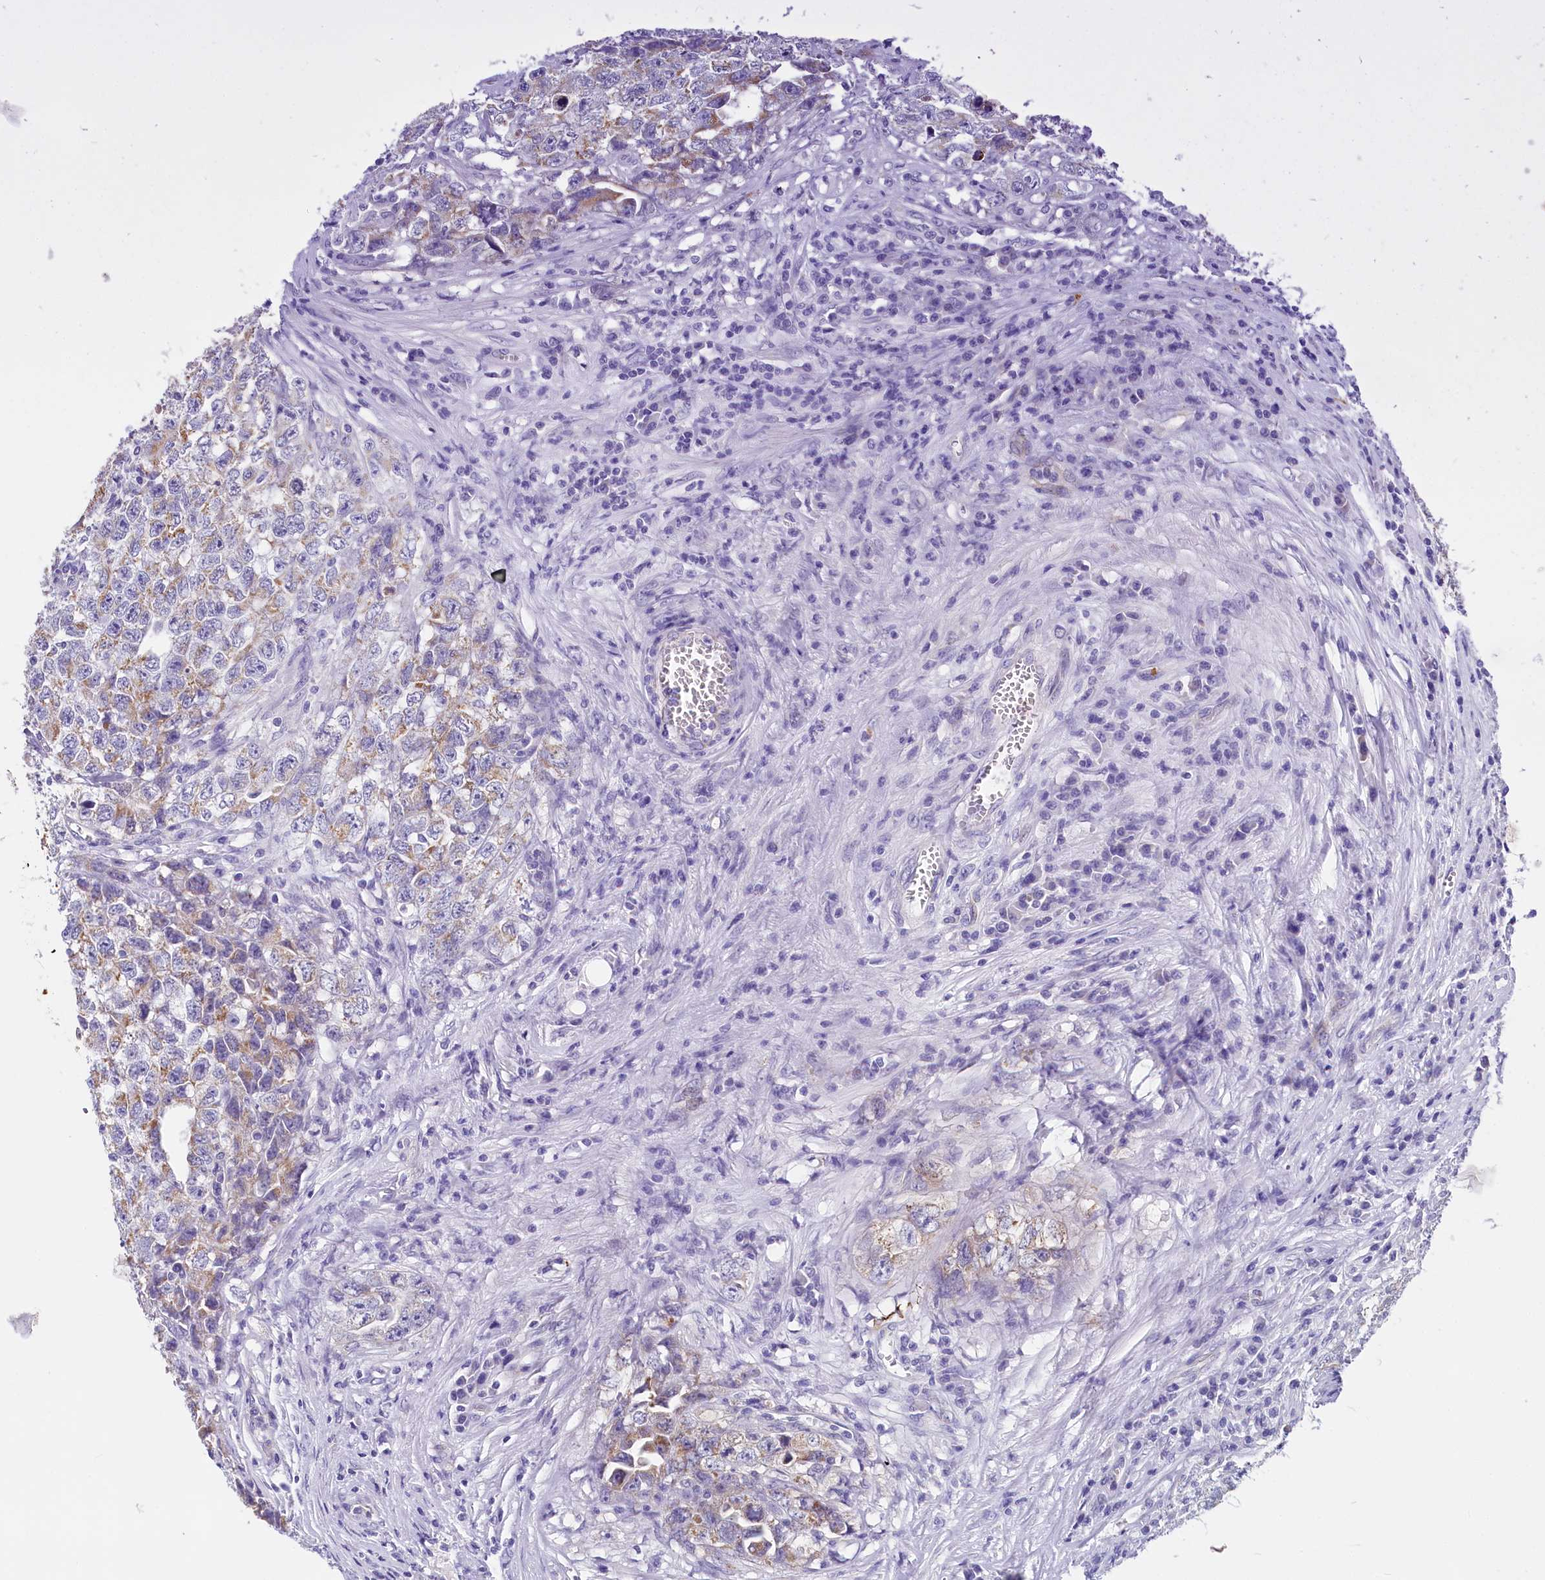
{"staining": {"intensity": "weak", "quantity": "25%-75%", "location": "cytoplasmic/membranous"}, "tissue": "testis cancer", "cell_type": "Tumor cells", "image_type": "cancer", "snomed": [{"axis": "morphology", "description": "Seminoma, NOS"}, {"axis": "morphology", "description": "Carcinoma, Embryonal, NOS"}, {"axis": "topography", "description": "Testis"}], "caption": "Immunohistochemical staining of human testis cancer (embryonal carcinoma) displays weak cytoplasmic/membranous protein expression in approximately 25%-75% of tumor cells.", "gene": "INSC", "patient": {"sex": "male", "age": 43}}